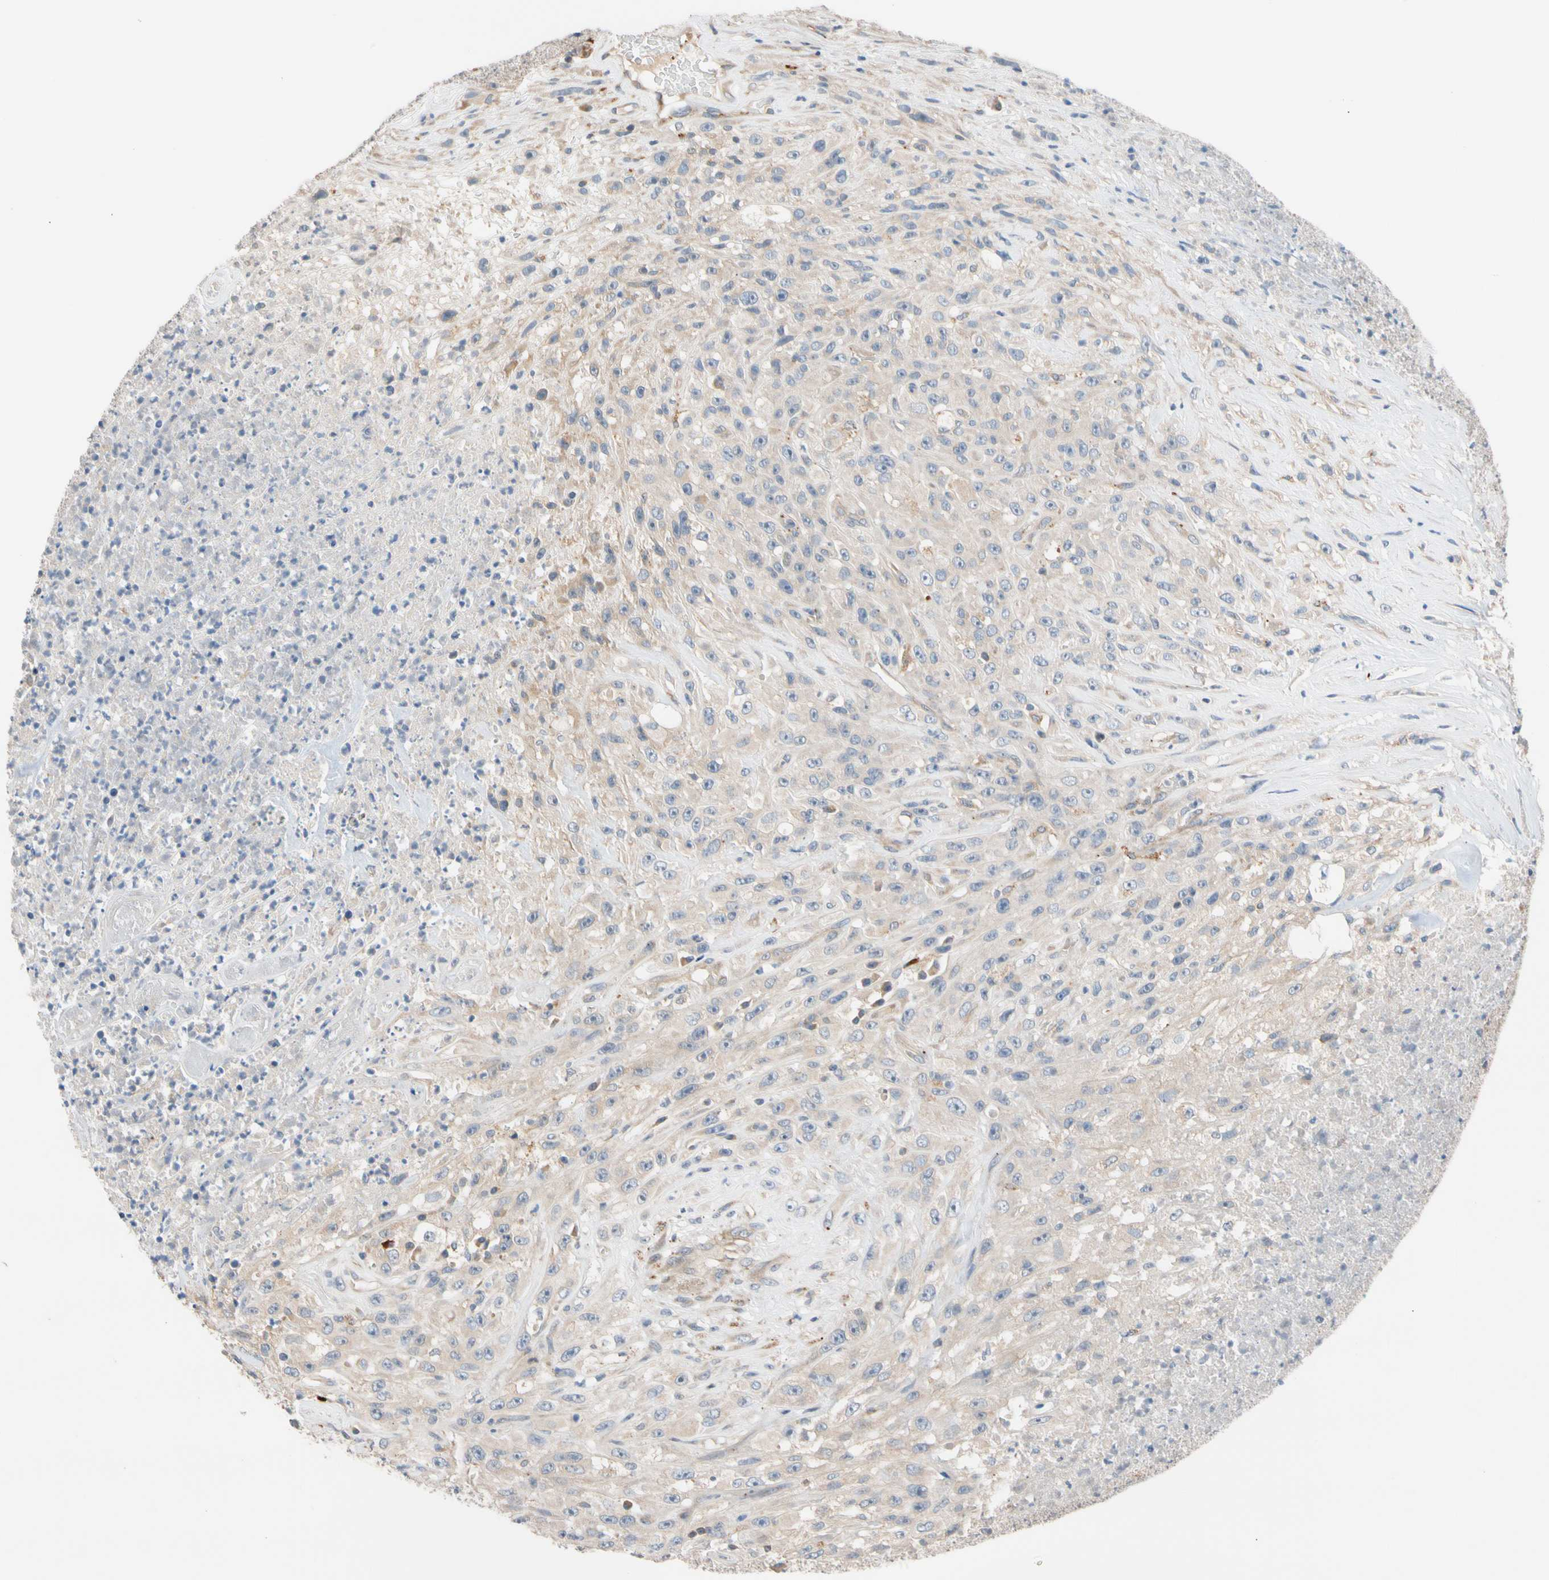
{"staining": {"intensity": "weak", "quantity": "25%-75%", "location": "cytoplasmic/membranous"}, "tissue": "urothelial cancer", "cell_type": "Tumor cells", "image_type": "cancer", "snomed": [{"axis": "morphology", "description": "Urothelial carcinoma, High grade"}, {"axis": "topography", "description": "Urinary bladder"}], "caption": "Urothelial cancer tissue displays weak cytoplasmic/membranous positivity in about 25%-75% of tumor cells", "gene": "CNST", "patient": {"sex": "male", "age": 66}}